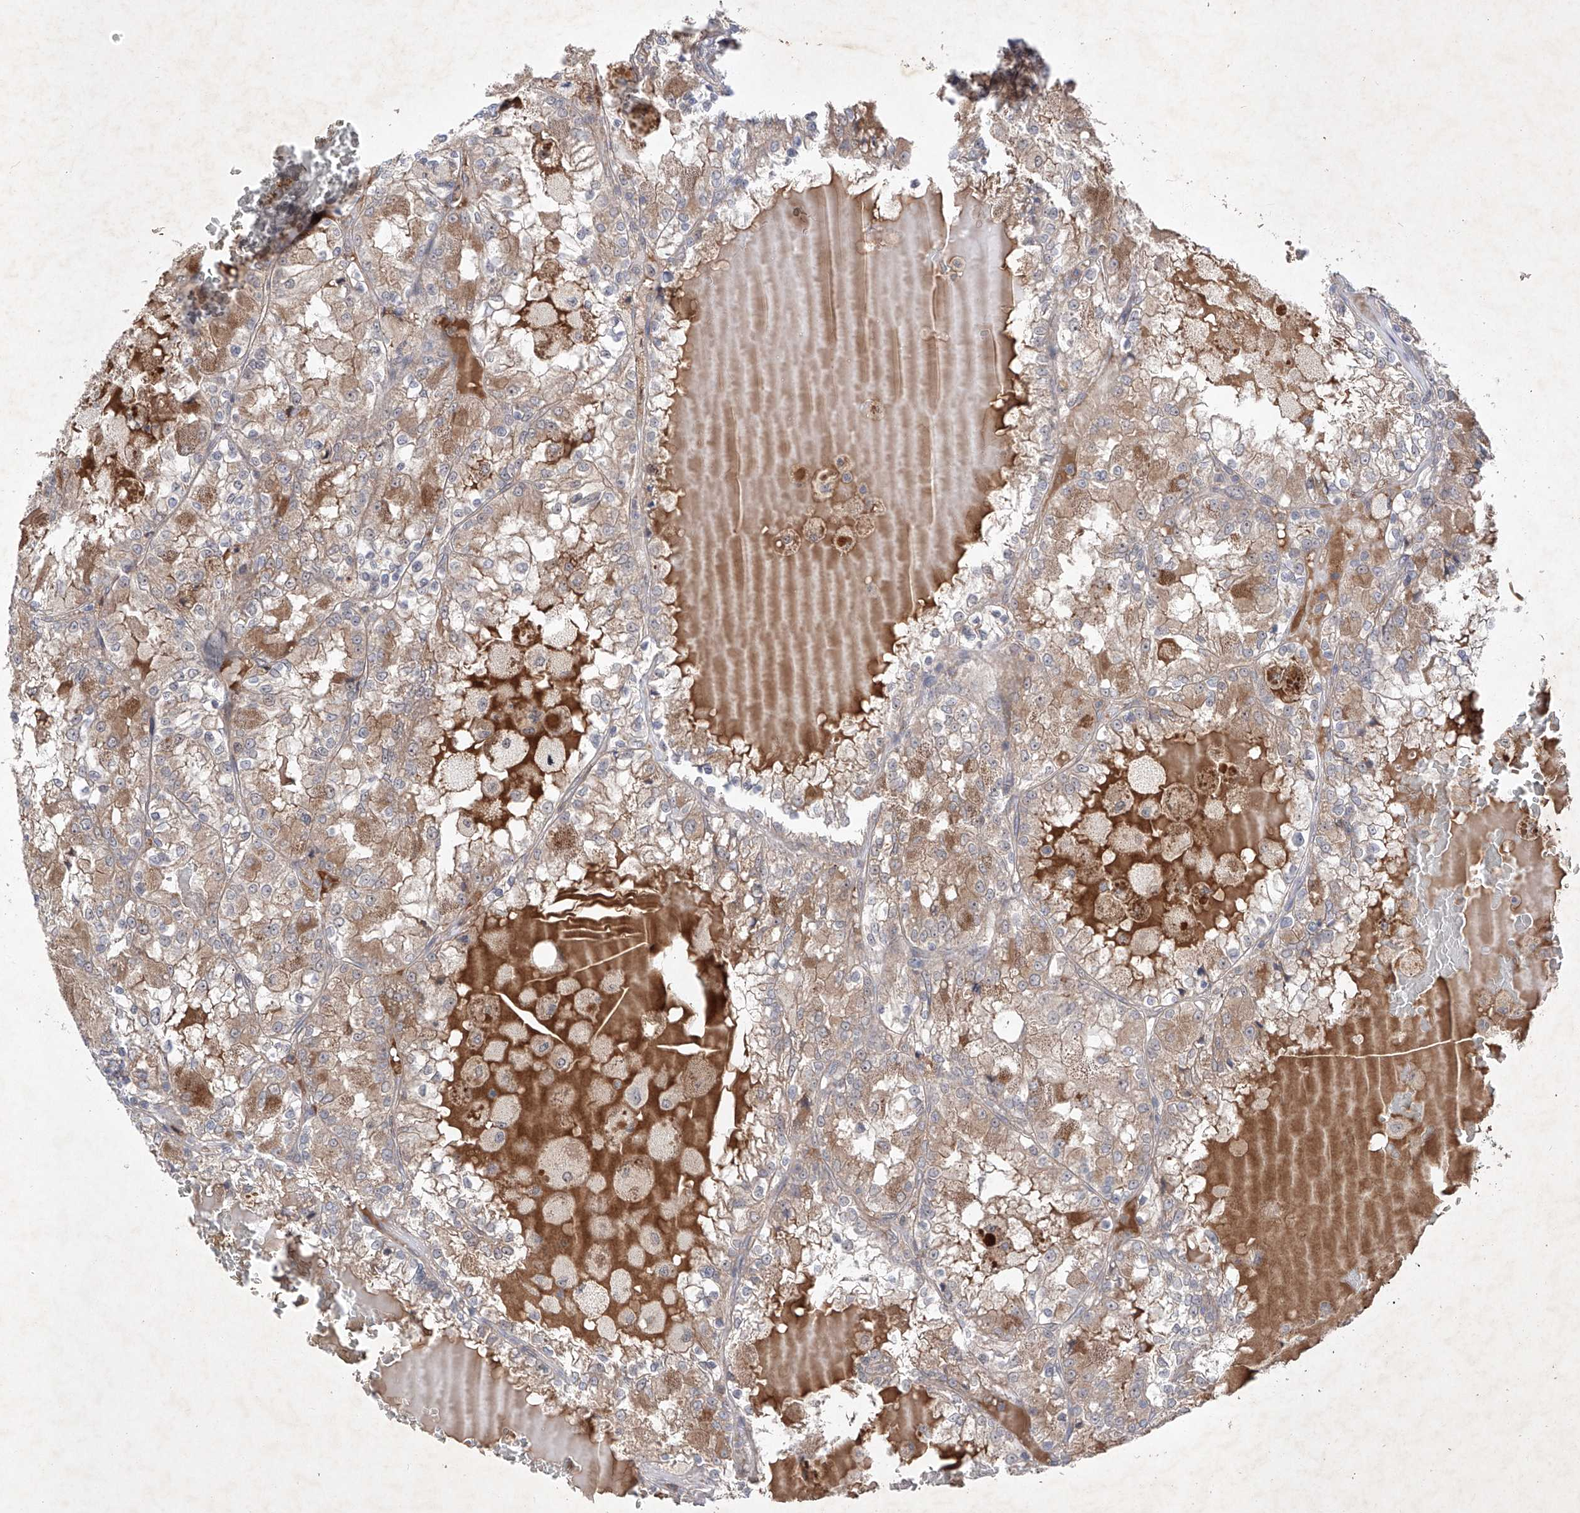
{"staining": {"intensity": "weak", "quantity": ">75%", "location": "cytoplasmic/membranous"}, "tissue": "renal cancer", "cell_type": "Tumor cells", "image_type": "cancer", "snomed": [{"axis": "morphology", "description": "Adenocarcinoma, NOS"}, {"axis": "topography", "description": "Kidney"}], "caption": "Immunohistochemistry photomicrograph of renal cancer (adenocarcinoma) stained for a protein (brown), which displays low levels of weak cytoplasmic/membranous expression in about >75% of tumor cells.", "gene": "FAM135A", "patient": {"sex": "female", "age": 56}}